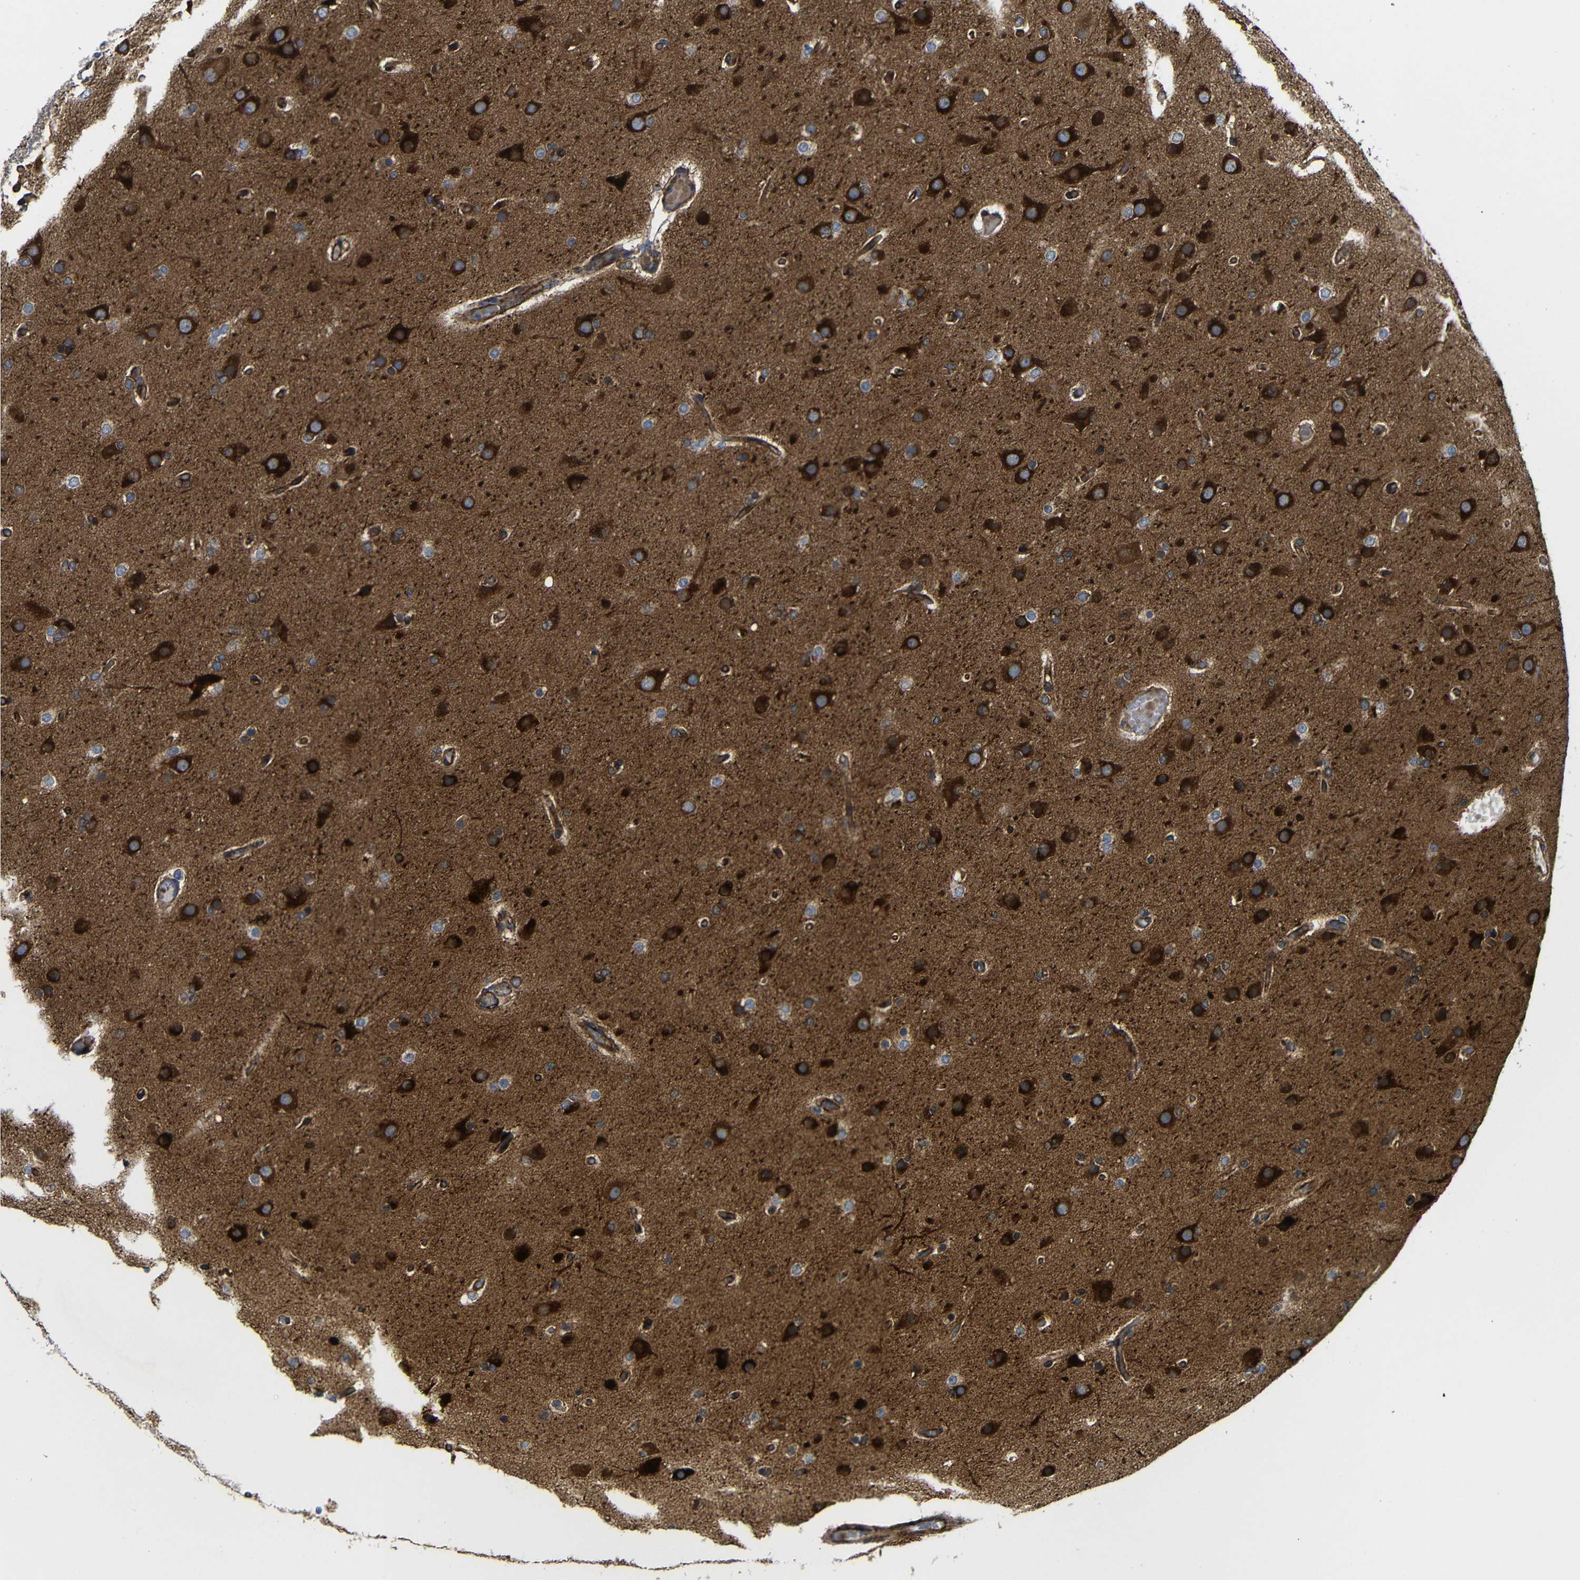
{"staining": {"intensity": "strong", "quantity": ">75%", "location": "cytoplasmic/membranous"}, "tissue": "glioma", "cell_type": "Tumor cells", "image_type": "cancer", "snomed": [{"axis": "morphology", "description": "Glioma, malignant, High grade"}, {"axis": "topography", "description": "Cerebral cortex"}], "caption": "The photomicrograph exhibits a brown stain indicating the presence of a protein in the cytoplasmic/membranous of tumor cells in high-grade glioma (malignant).", "gene": "PARP14", "patient": {"sex": "female", "age": 36}}